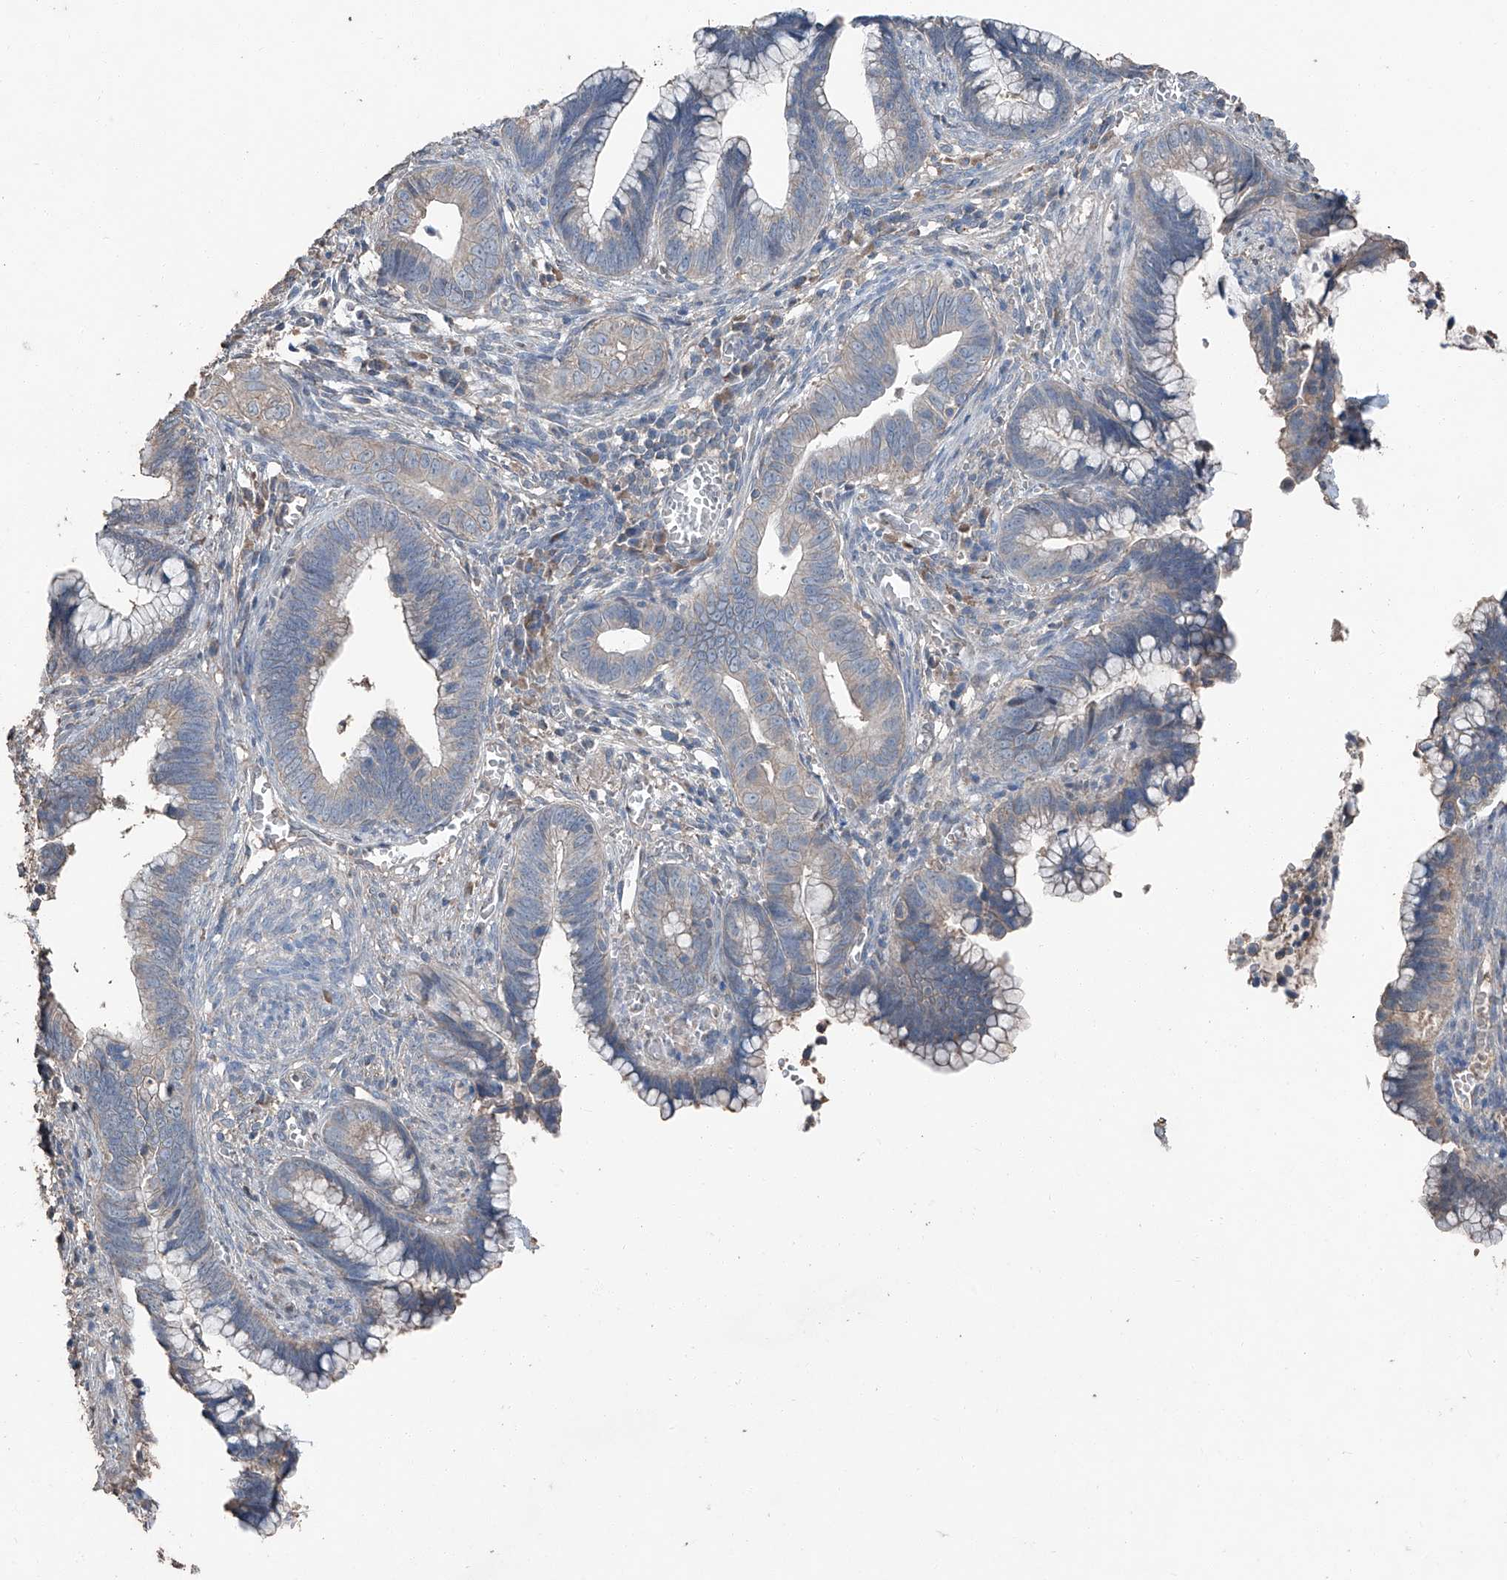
{"staining": {"intensity": "negative", "quantity": "none", "location": "none"}, "tissue": "cervical cancer", "cell_type": "Tumor cells", "image_type": "cancer", "snomed": [{"axis": "morphology", "description": "Adenocarcinoma, NOS"}, {"axis": "topography", "description": "Cervix"}], "caption": "The immunohistochemistry histopathology image has no significant positivity in tumor cells of adenocarcinoma (cervical) tissue.", "gene": "MAMLD1", "patient": {"sex": "female", "age": 44}}